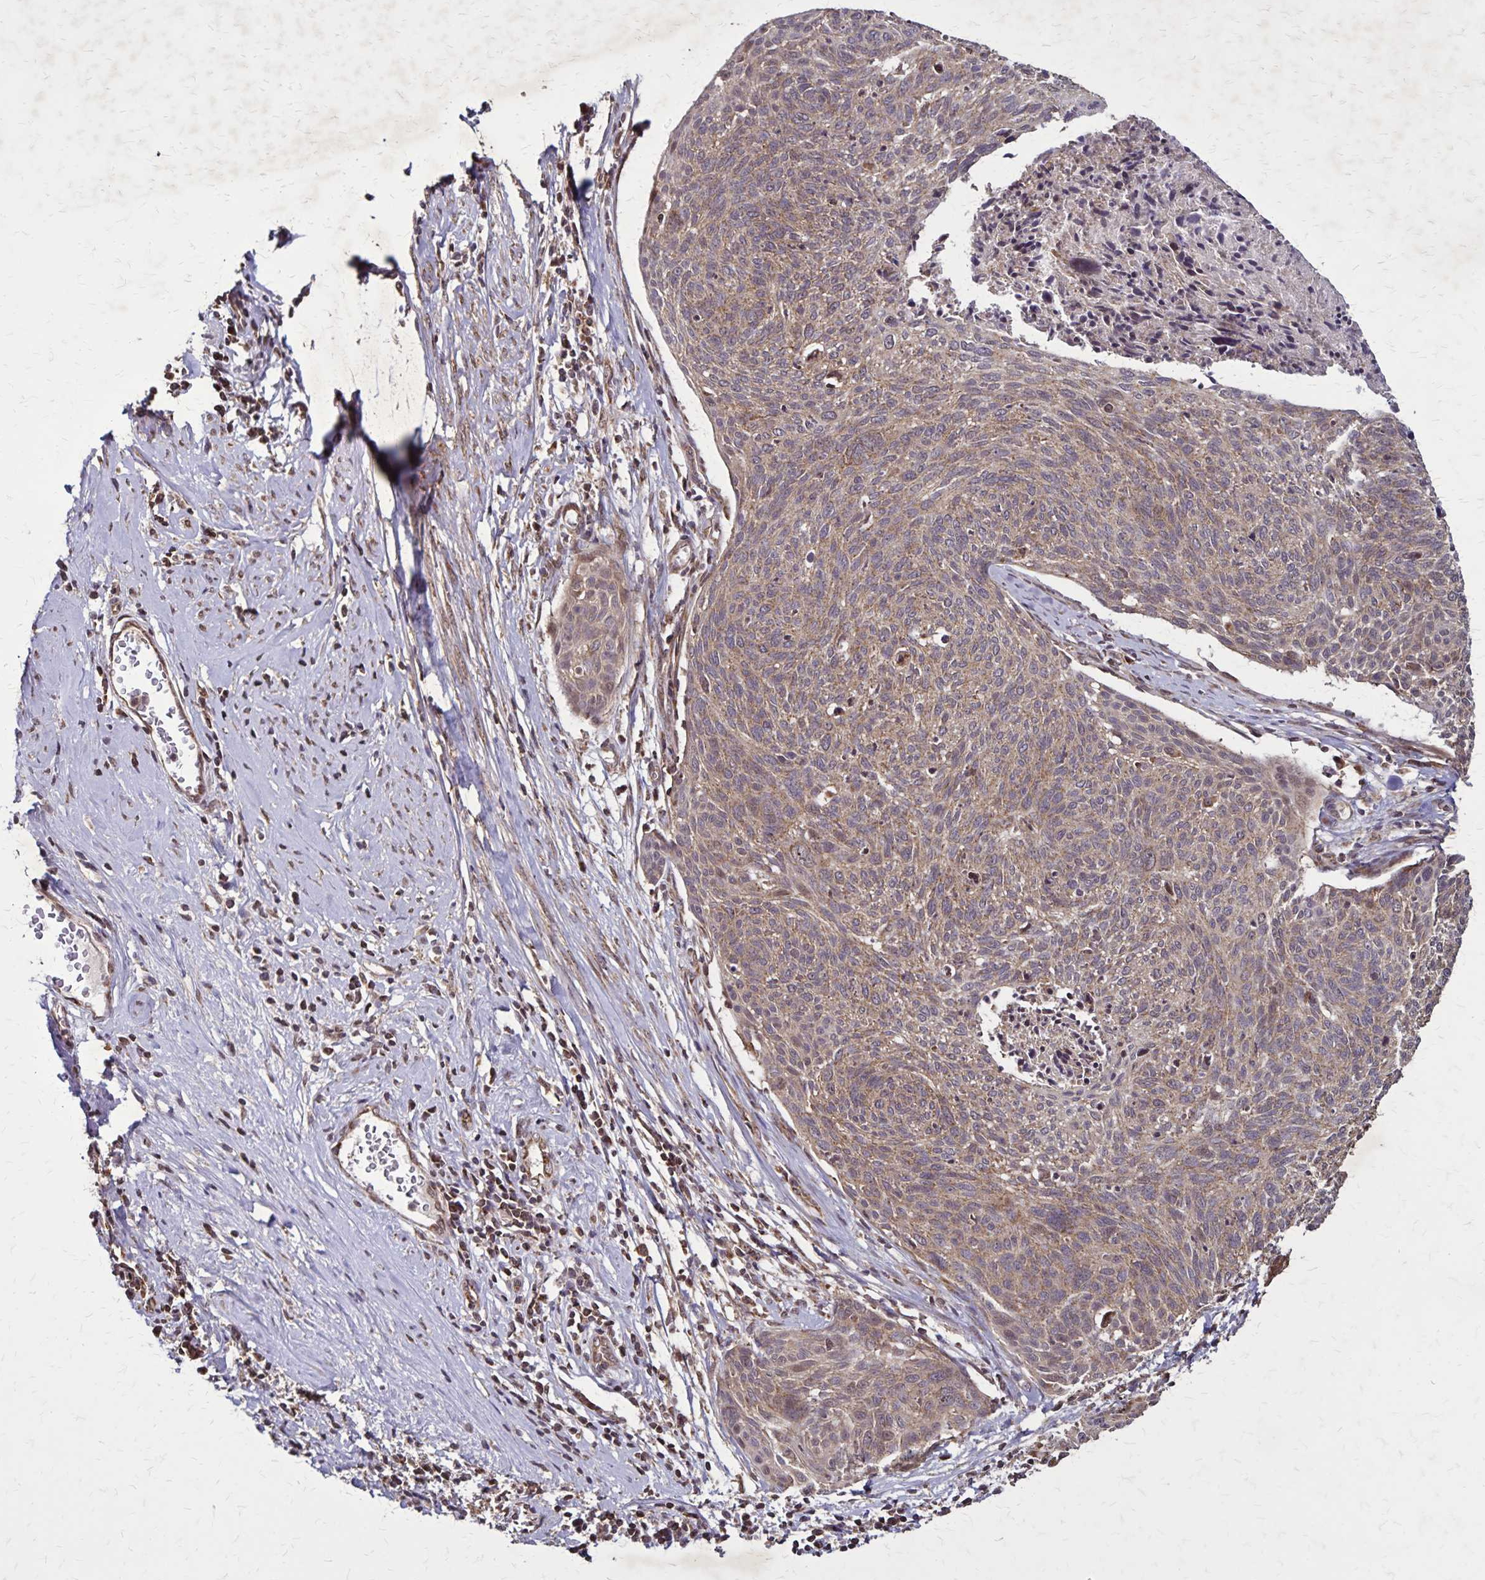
{"staining": {"intensity": "moderate", "quantity": ">75%", "location": "cytoplasmic/membranous"}, "tissue": "cervical cancer", "cell_type": "Tumor cells", "image_type": "cancer", "snomed": [{"axis": "morphology", "description": "Squamous cell carcinoma, NOS"}, {"axis": "topography", "description": "Cervix"}], "caption": "Protein analysis of squamous cell carcinoma (cervical) tissue reveals moderate cytoplasmic/membranous staining in approximately >75% of tumor cells.", "gene": "NFS1", "patient": {"sex": "female", "age": 49}}